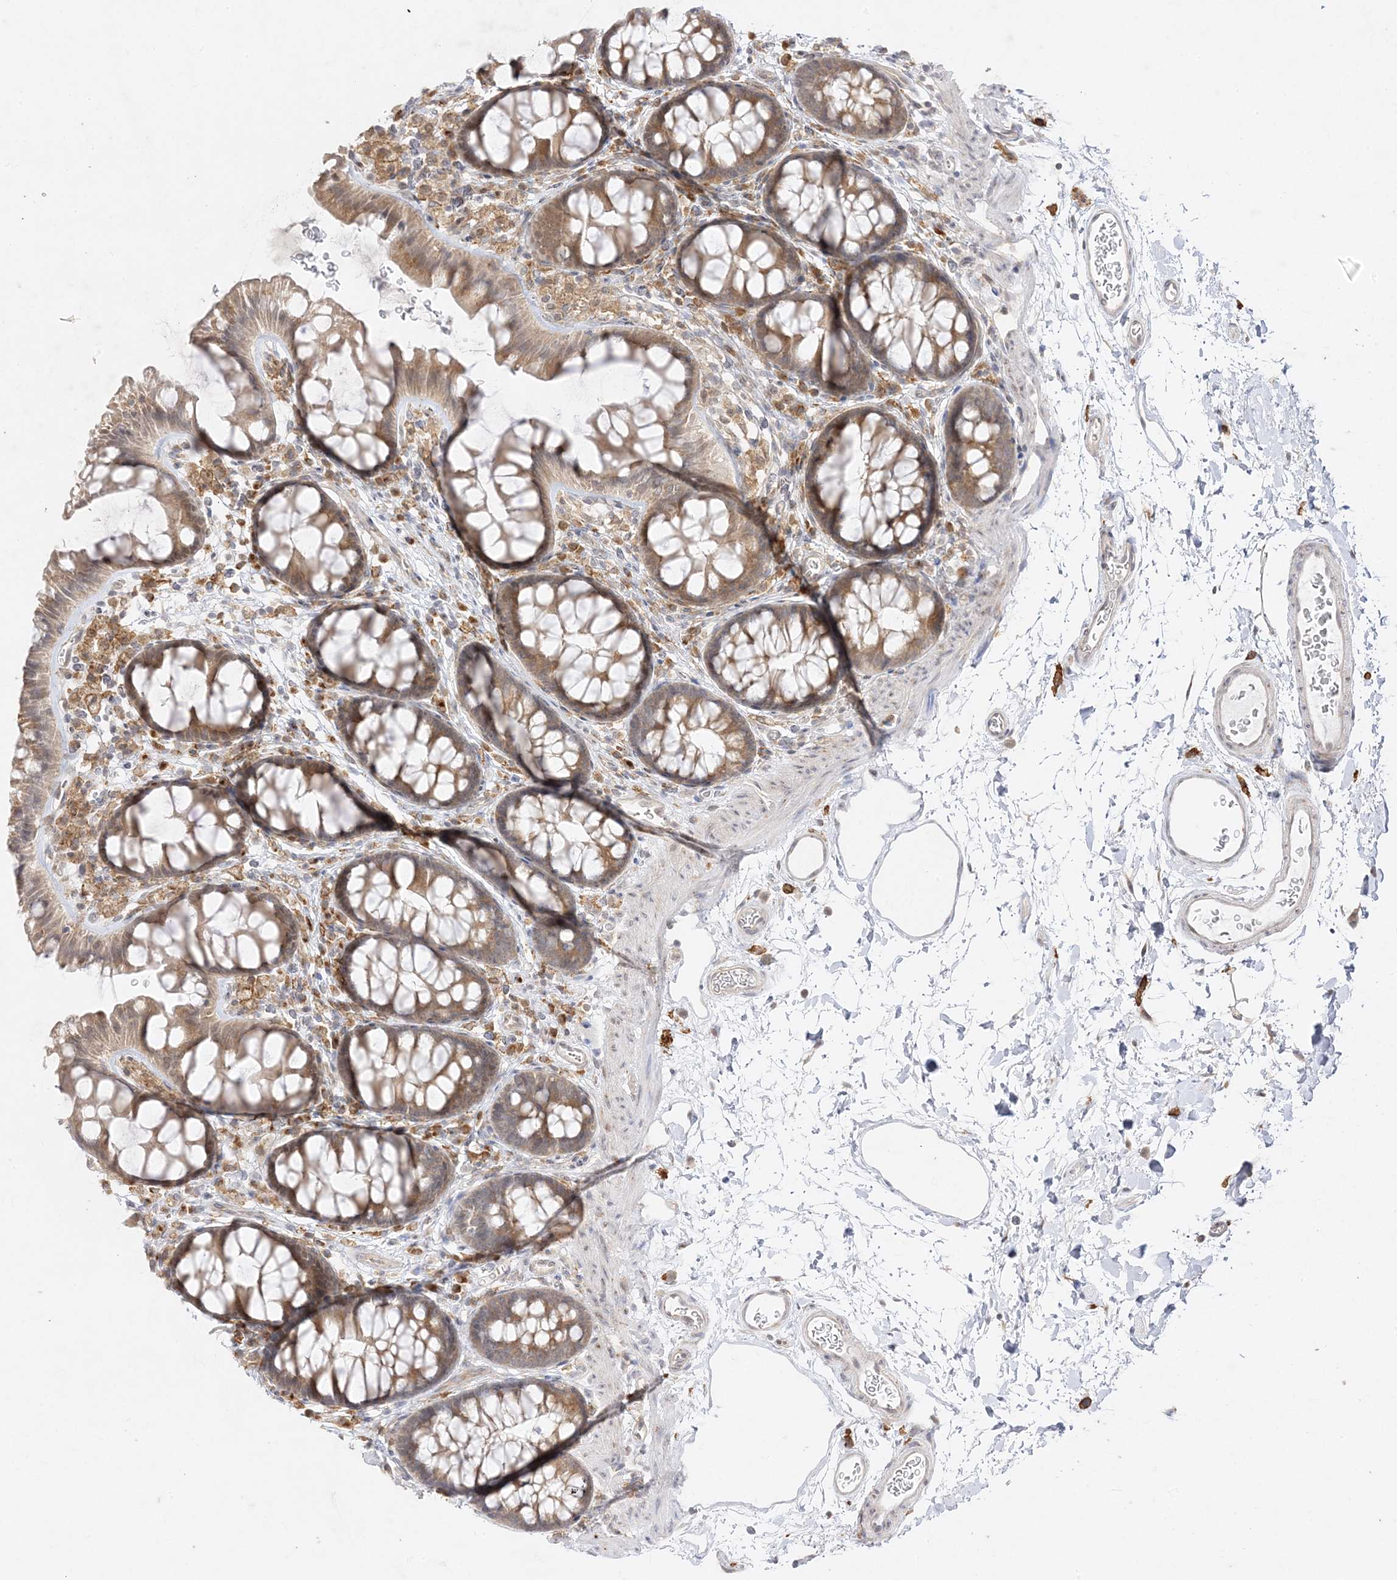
{"staining": {"intensity": "negative", "quantity": "none", "location": "none"}, "tissue": "colon", "cell_type": "Endothelial cells", "image_type": "normal", "snomed": [{"axis": "morphology", "description": "Normal tissue, NOS"}, {"axis": "topography", "description": "Colon"}], "caption": "A micrograph of colon stained for a protein reveals no brown staining in endothelial cells.", "gene": "C2CD2", "patient": {"sex": "female", "age": 62}}